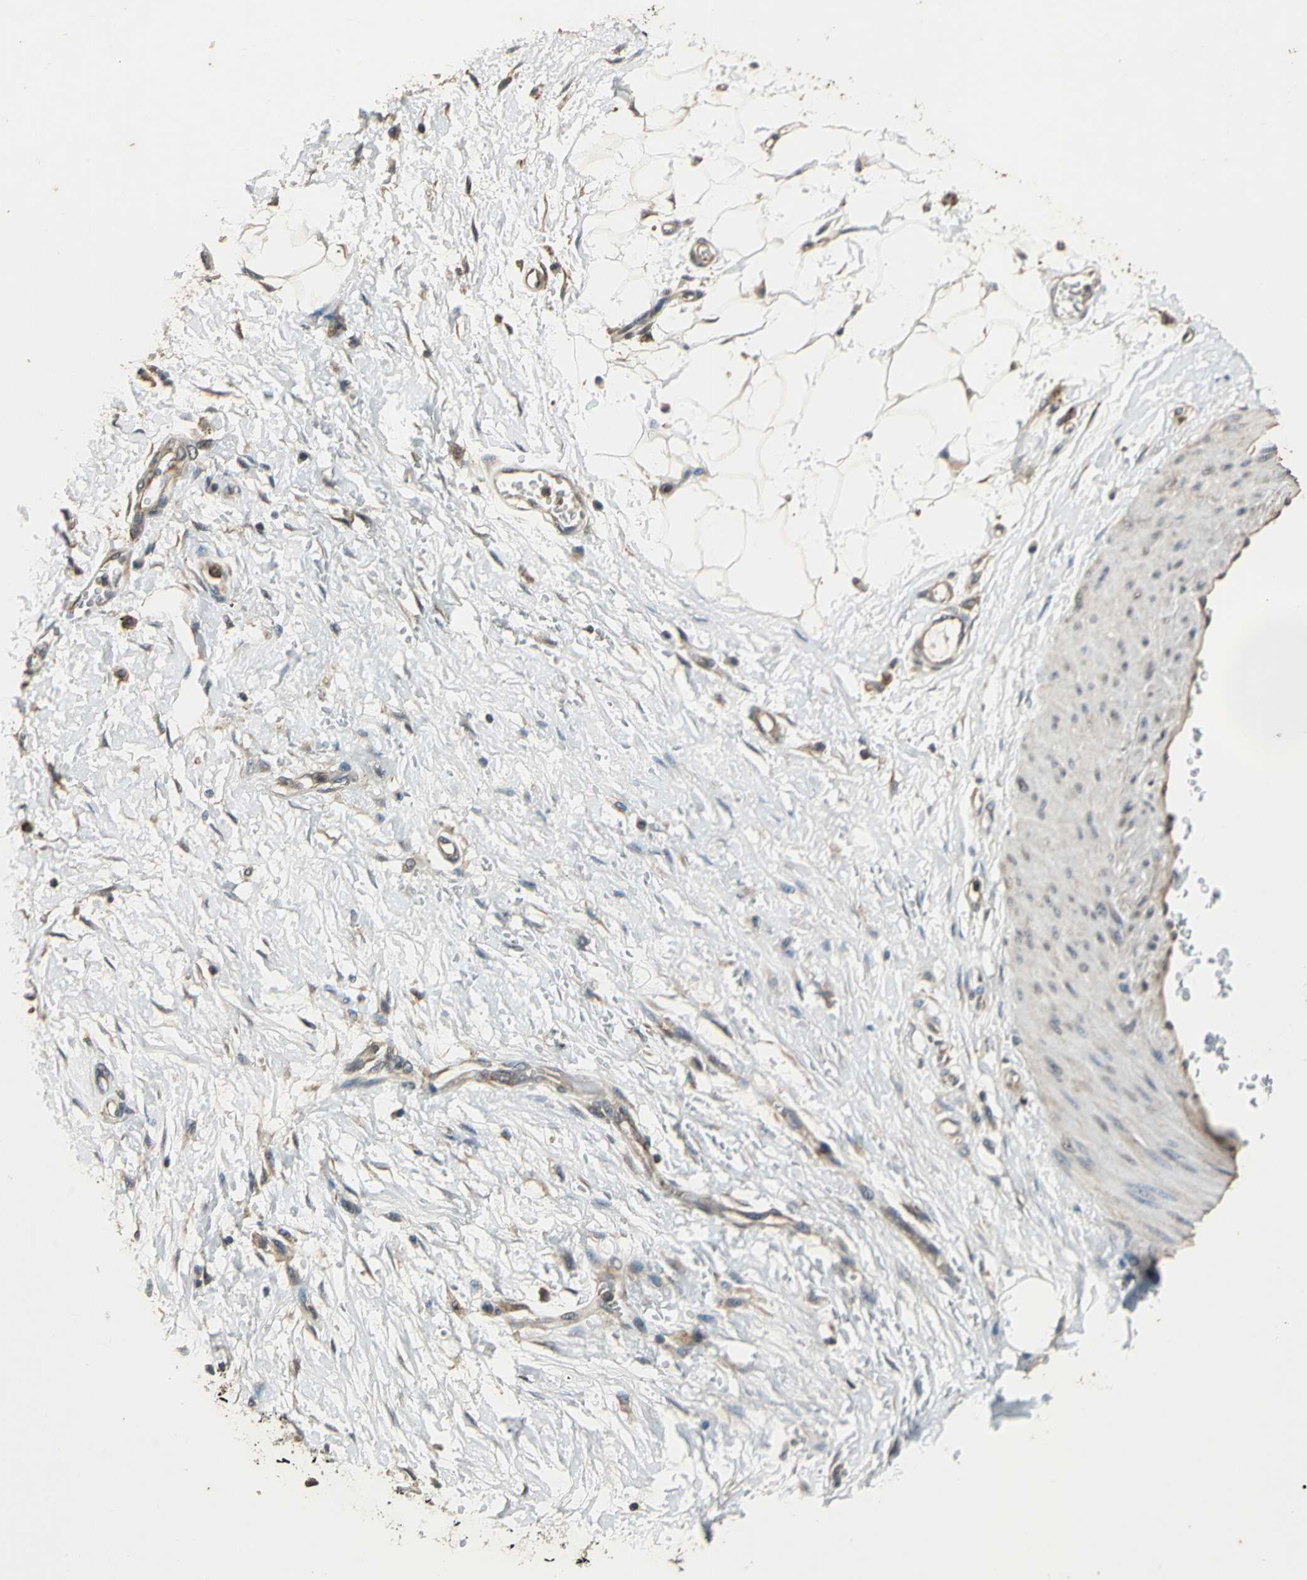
{"staining": {"intensity": "weak", "quantity": "25%-75%", "location": "cytoplasmic/membranous"}, "tissue": "adipose tissue", "cell_type": "Adipocytes", "image_type": "normal", "snomed": [{"axis": "morphology", "description": "Normal tissue, NOS"}, {"axis": "morphology", "description": "Urothelial carcinoma, High grade"}, {"axis": "topography", "description": "Vascular tissue"}, {"axis": "topography", "description": "Urinary bladder"}], "caption": "This histopathology image displays IHC staining of unremarkable adipose tissue, with low weak cytoplasmic/membranous staining in approximately 25%-75% of adipocytes.", "gene": "EIF2B2", "patient": {"sex": "female", "age": 56}}